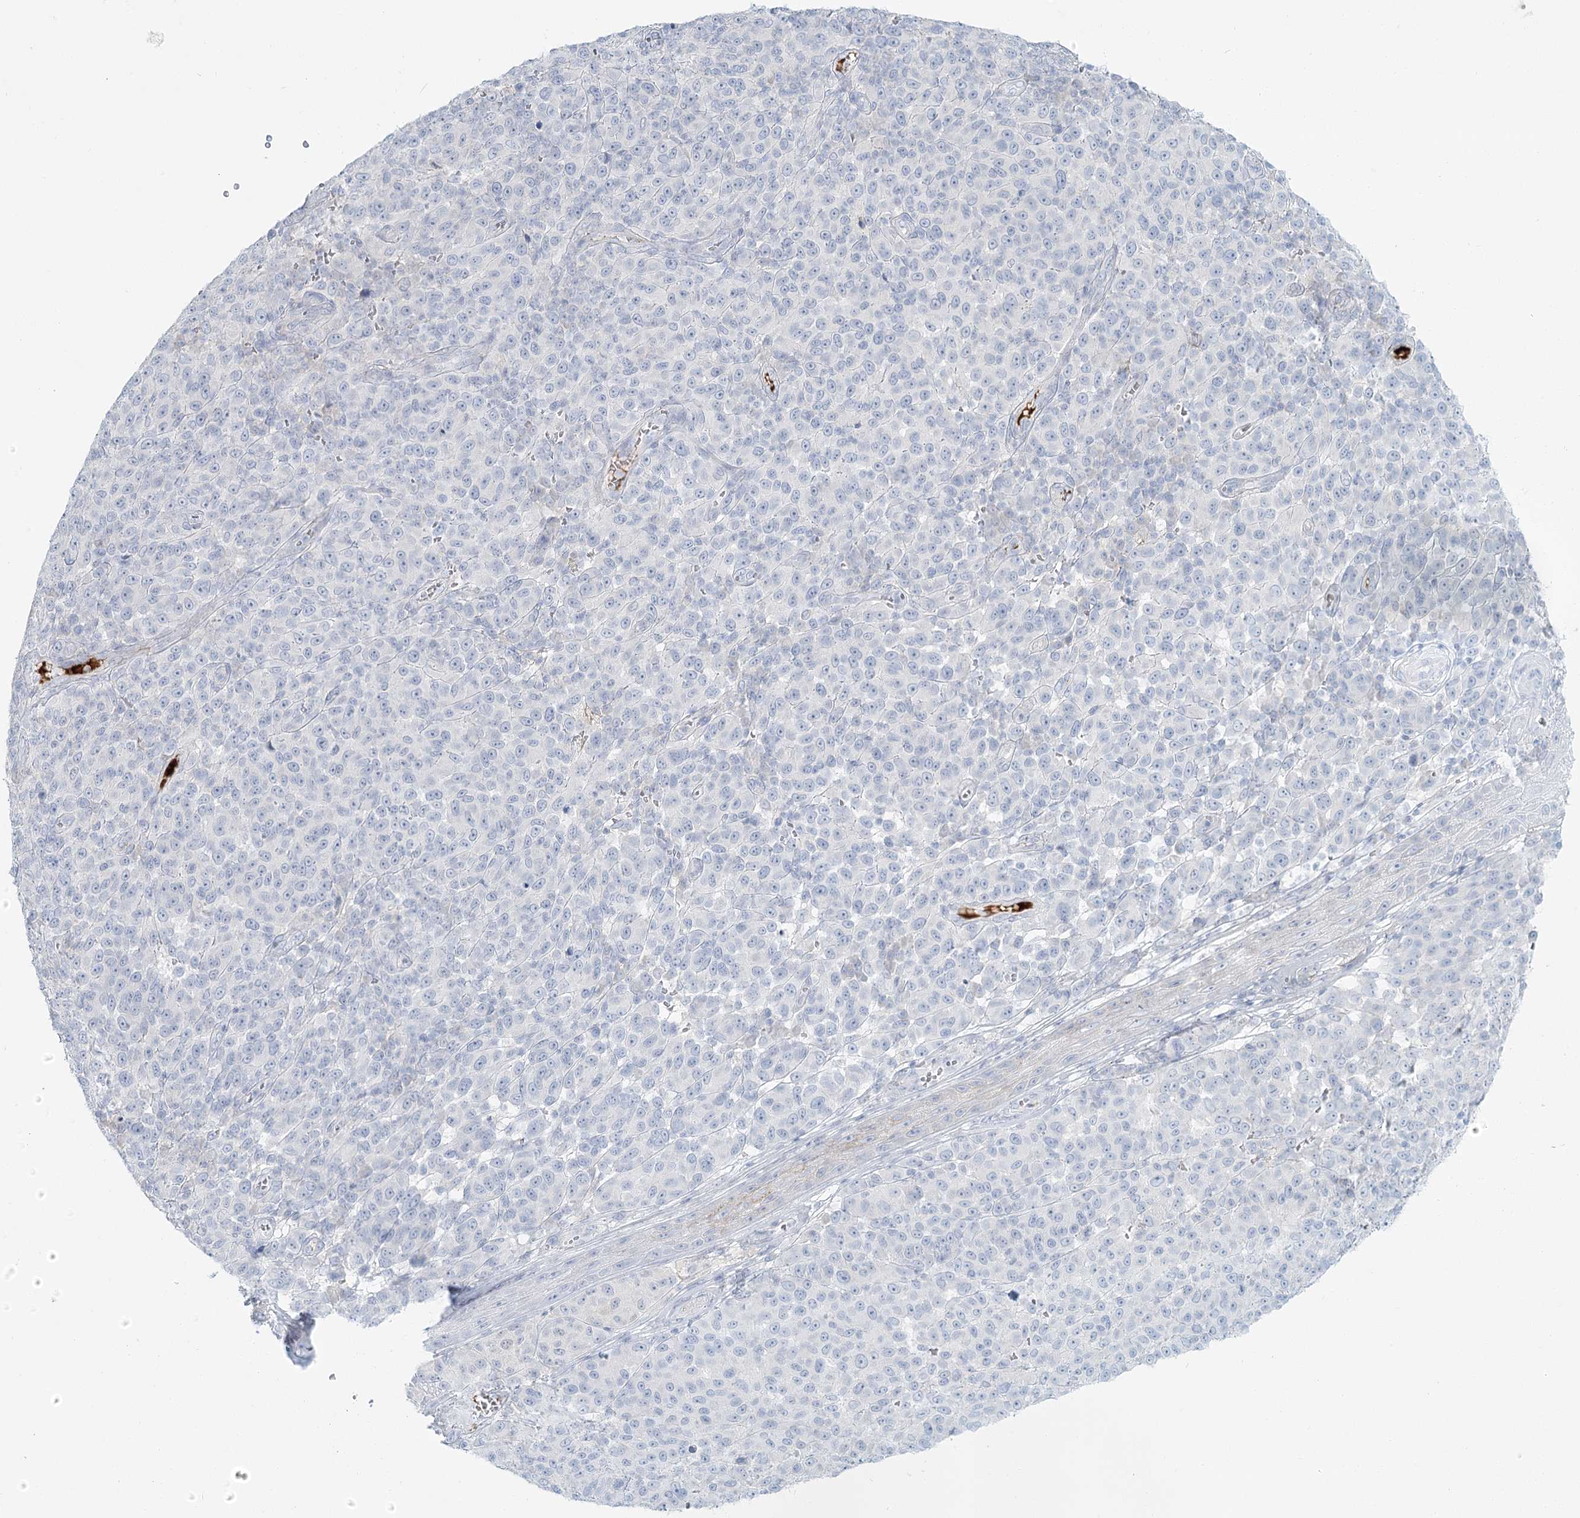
{"staining": {"intensity": "negative", "quantity": "none", "location": "none"}, "tissue": "melanoma", "cell_type": "Tumor cells", "image_type": "cancer", "snomed": [{"axis": "morphology", "description": "Malignant melanoma, NOS"}, {"axis": "topography", "description": "Skin"}], "caption": "DAB immunohistochemical staining of melanoma shows no significant positivity in tumor cells.", "gene": "DMGDH", "patient": {"sex": "male", "age": 49}}